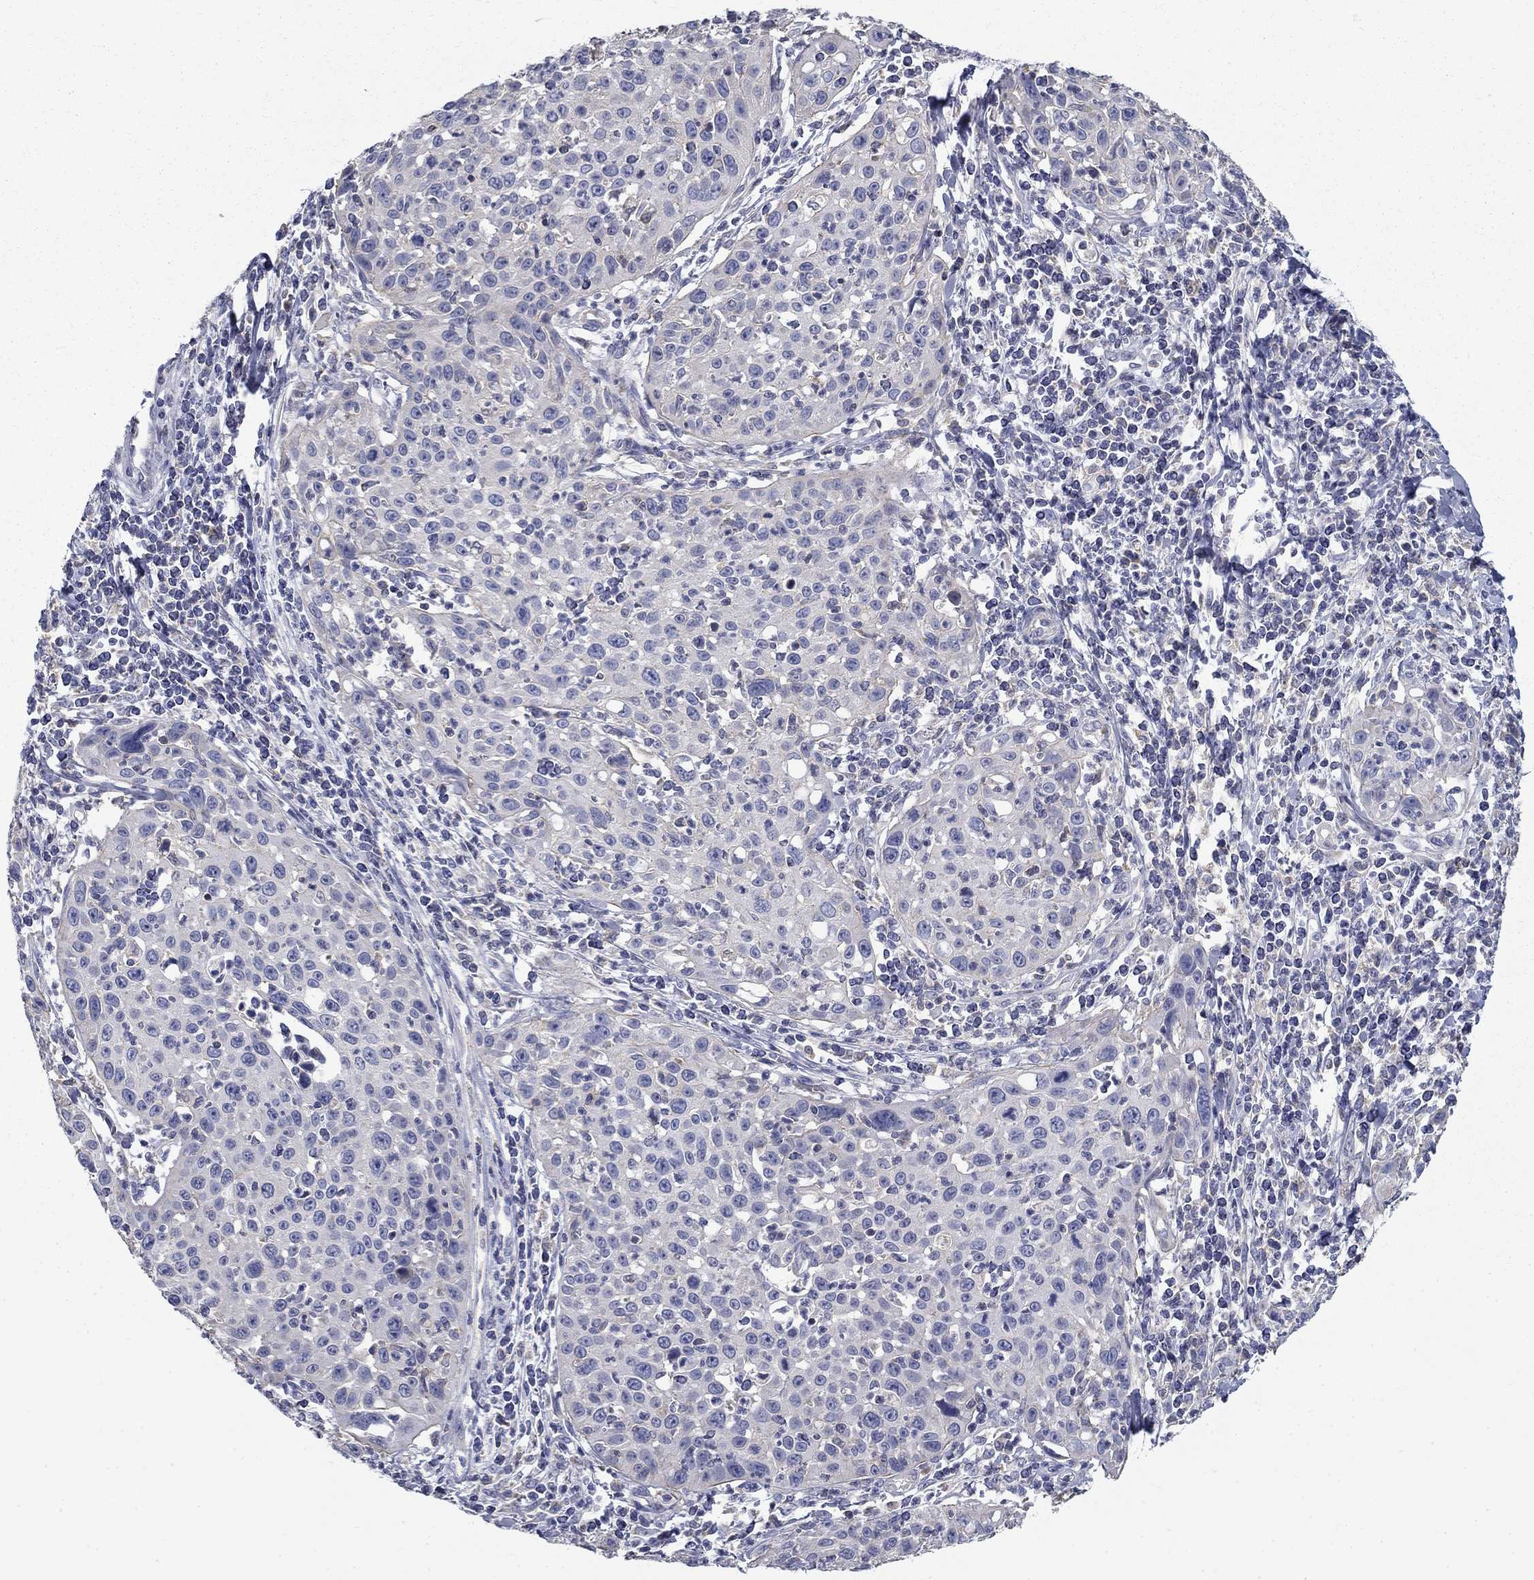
{"staining": {"intensity": "negative", "quantity": "none", "location": "none"}, "tissue": "cervical cancer", "cell_type": "Tumor cells", "image_type": "cancer", "snomed": [{"axis": "morphology", "description": "Squamous cell carcinoma, NOS"}, {"axis": "topography", "description": "Cervix"}], "caption": "Immunohistochemistry (IHC) of squamous cell carcinoma (cervical) shows no expression in tumor cells.", "gene": "NME5", "patient": {"sex": "female", "age": 26}}